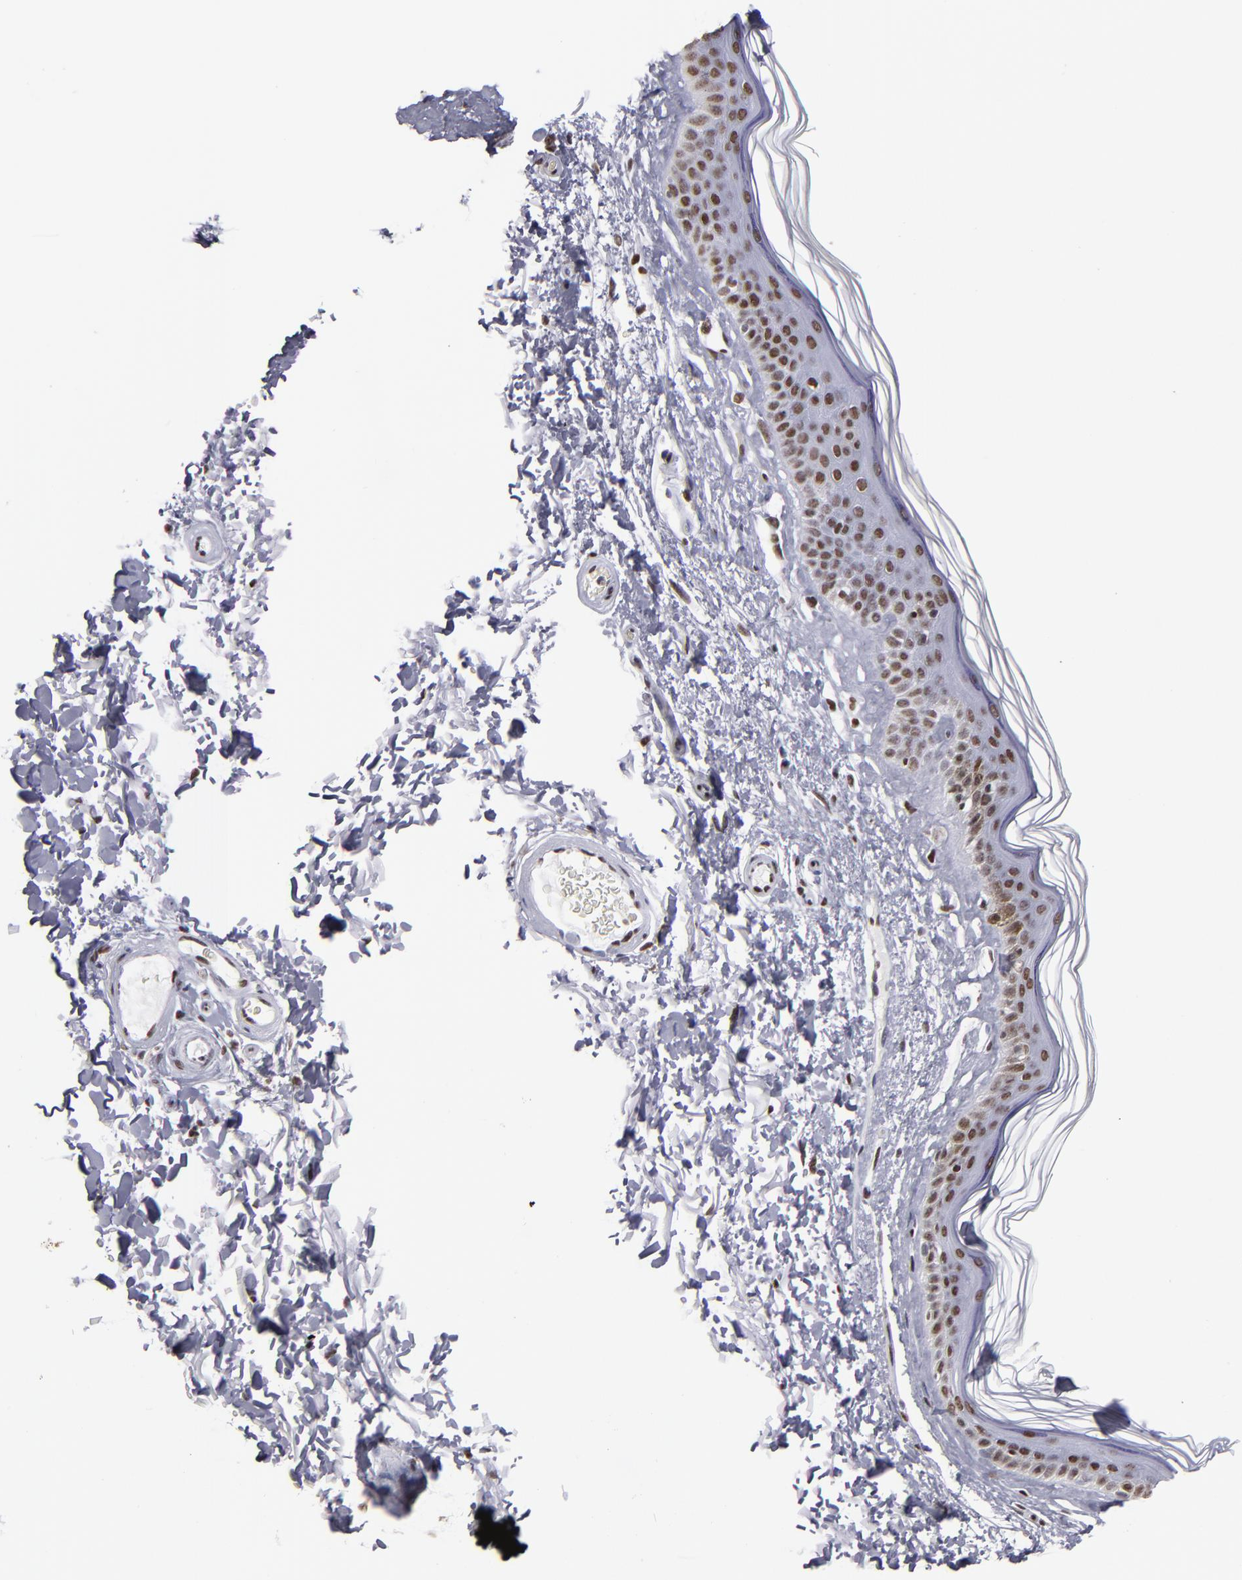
{"staining": {"intensity": "moderate", "quantity": ">75%", "location": "nuclear"}, "tissue": "skin", "cell_type": "Fibroblasts", "image_type": "normal", "snomed": [{"axis": "morphology", "description": "Normal tissue, NOS"}, {"axis": "topography", "description": "Skin"}], "caption": "Immunohistochemistry (IHC) of unremarkable human skin demonstrates medium levels of moderate nuclear expression in about >75% of fibroblasts.", "gene": "TERF2", "patient": {"sex": "male", "age": 63}}